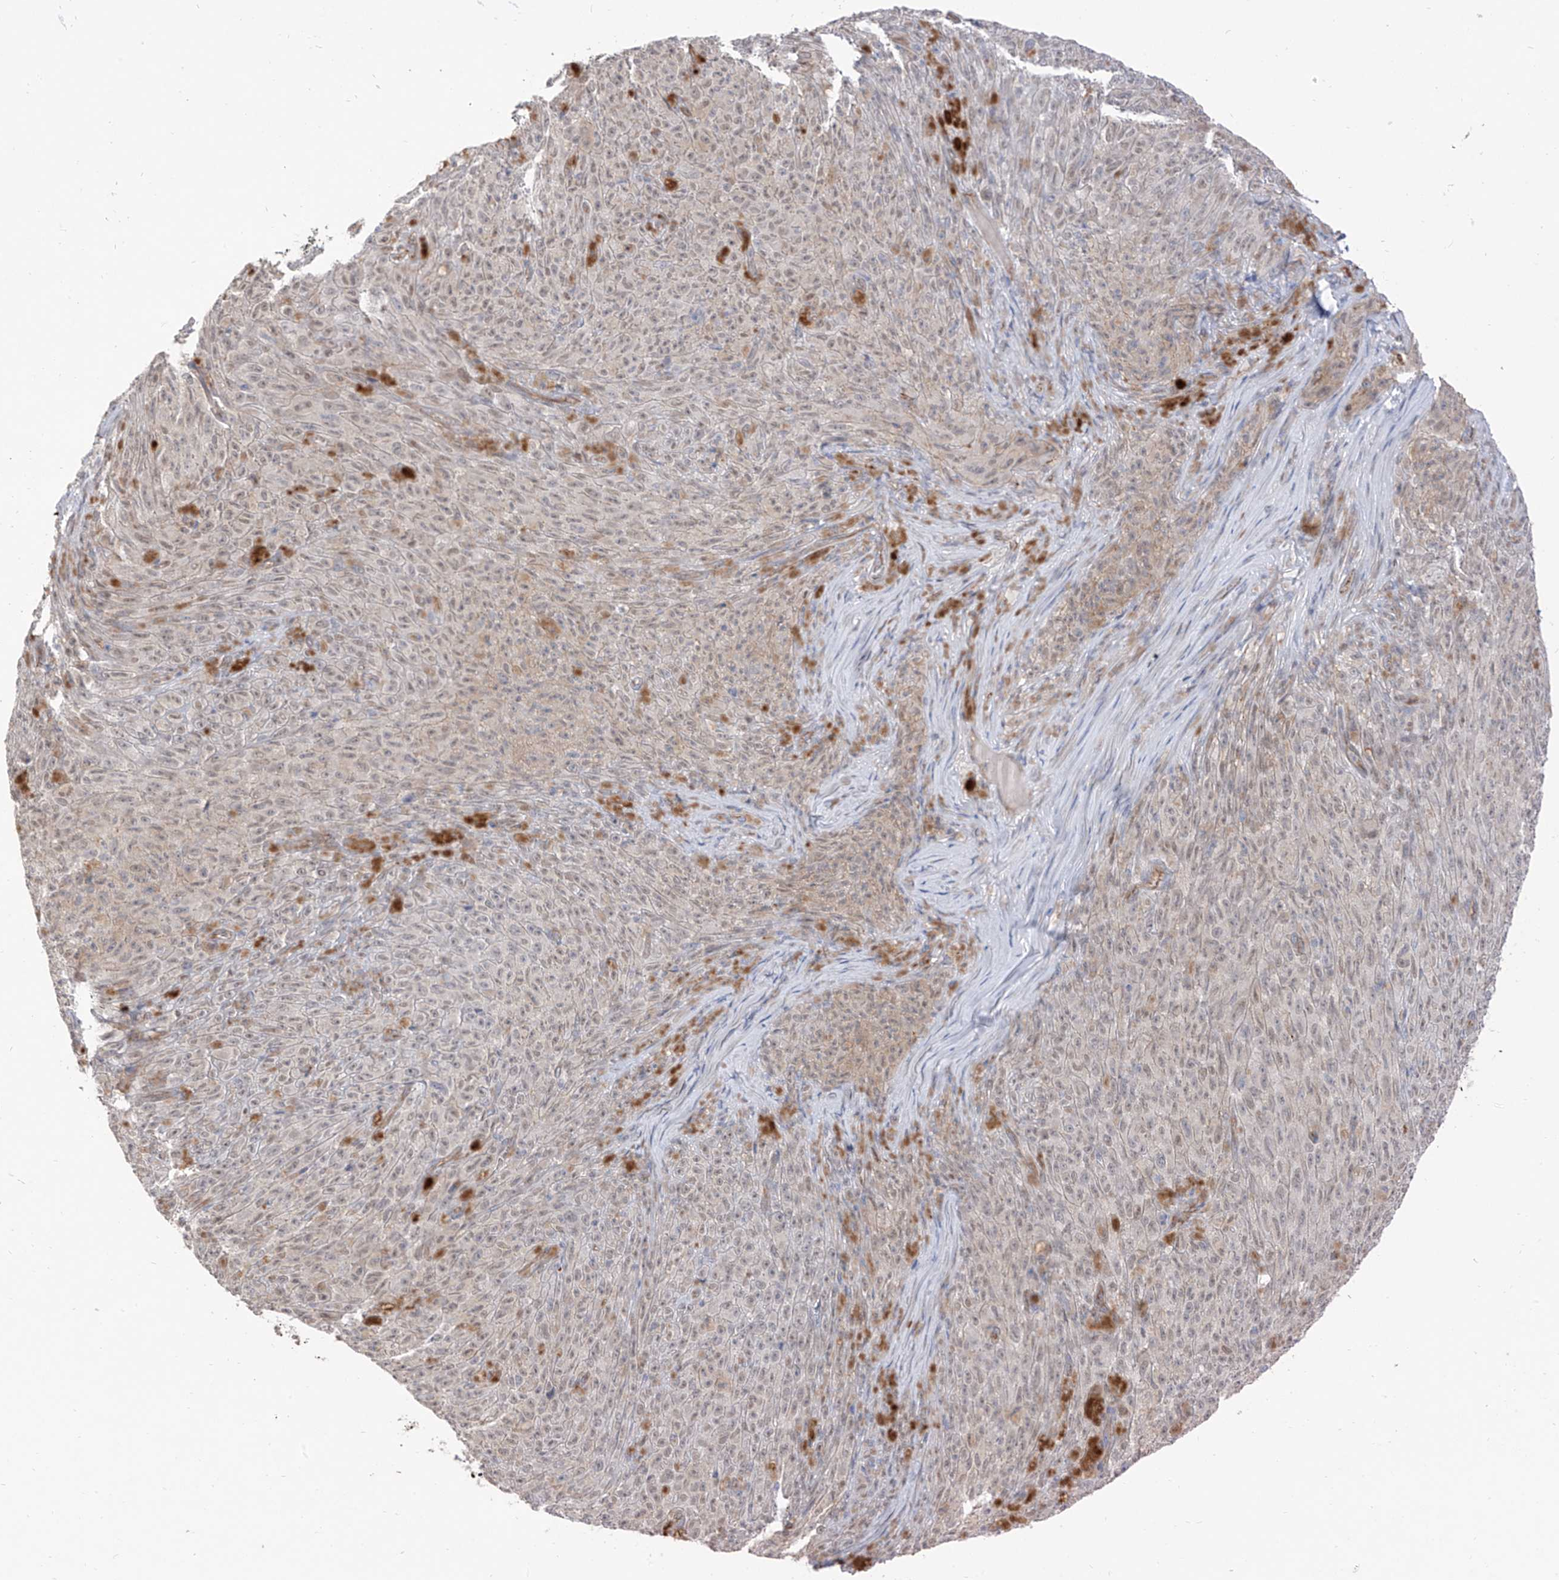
{"staining": {"intensity": "negative", "quantity": "none", "location": "none"}, "tissue": "melanoma", "cell_type": "Tumor cells", "image_type": "cancer", "snomed": [{"axis": "morphology", "description": "Malignant melanoma, NOS"}, {"axis": "topography", "description": "Skin"}], "caption": "Protein analysis of melanoma displays no significant positivity in tumor cells.", "gene": "EPHX4", "patient": {"sex": "female", "age": 82}}